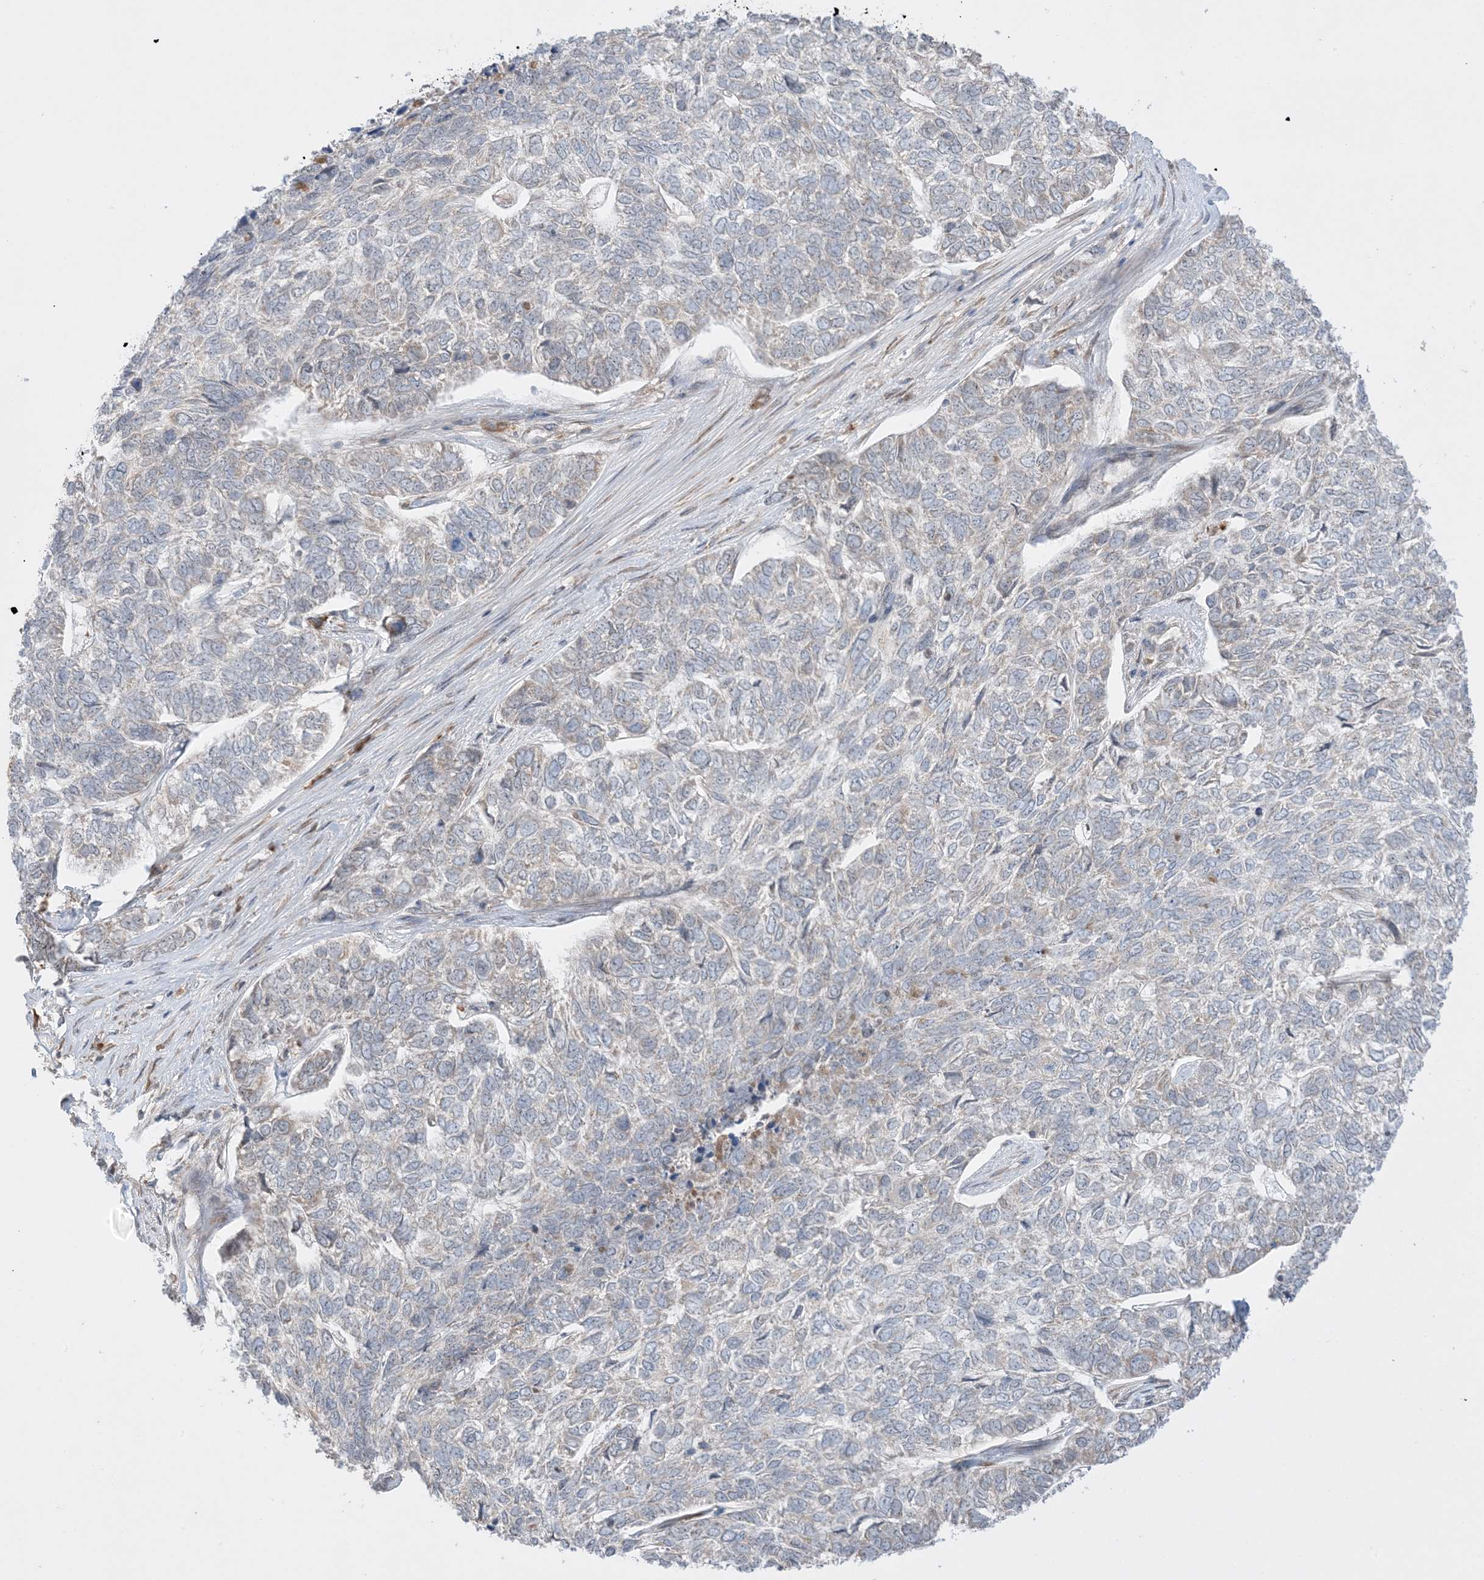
{"staining": {"intensity": "negative", "quantity": "none", "location": "none"}, "tissue": "skin cancer", "cell_type": "Tumor cells", "image_type": "cancer", "snomed": [{"axis": "morphology", "description": "Basal cell carcinoma"}, {"axis": "topography", "description": "Skin"}], "caption": "Skin basal cell carcinoma stained for a protein using immunohistochemistry reveals no expression tumor cells.", "gene": "MMGT1", "patient": {"sex": "female", "age": 65}}